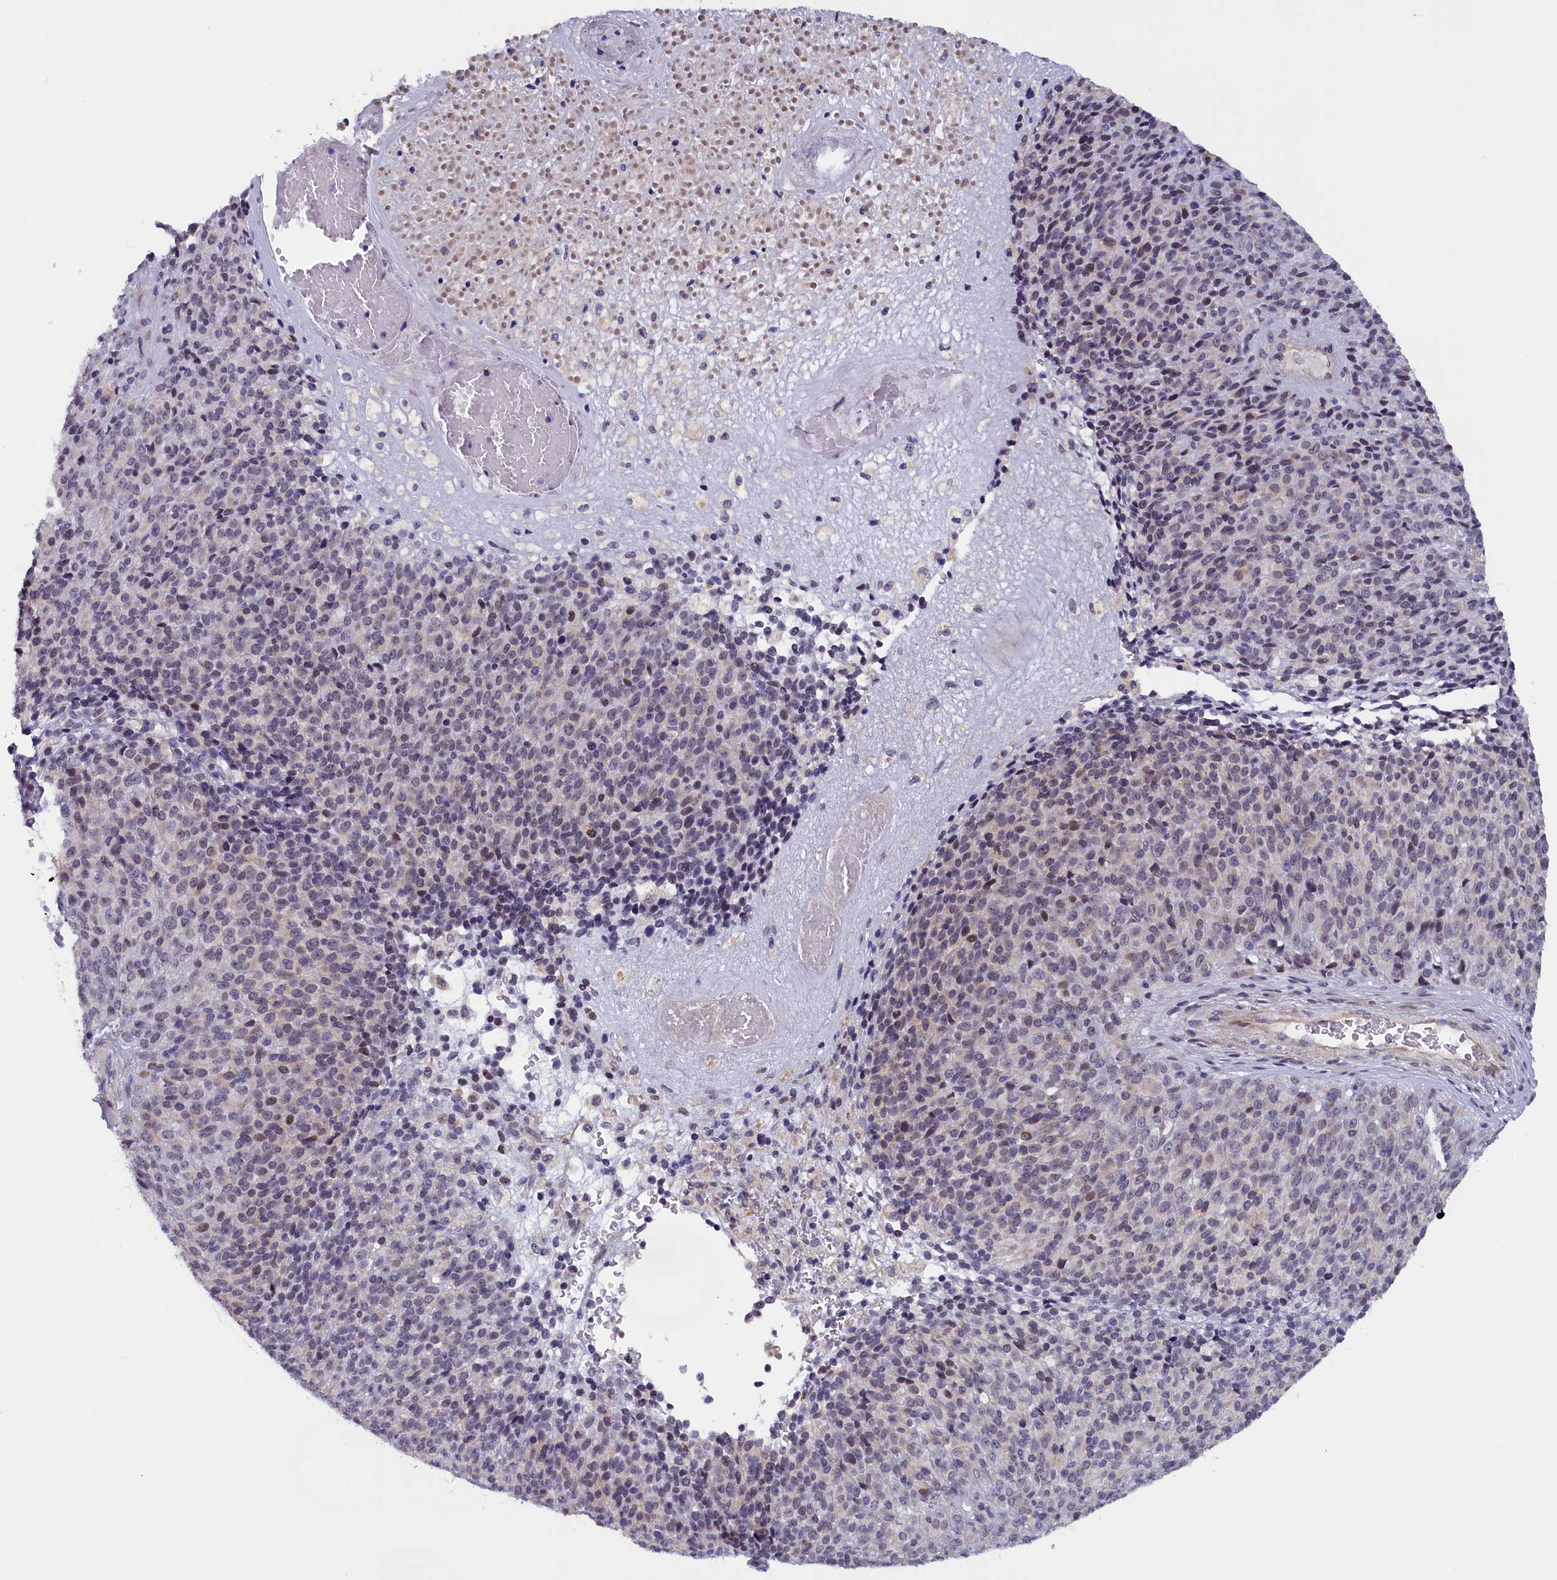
{"staining": {"intensity": "weak", "quantity": "<25%", "location": "nuclear"}, "tissue": "melanoma", "cell_type": "Tumor cells", "image_type": "cancer", "snomed": [{"axis": "morphology", "description": "Malignant melanoma, Metastatic site"}, {"axis": "topography", "description": "Brain"}], "caption": "The histopathology image shows no significant expression in tumor cells of melanoma.", "gene": "IGFALS", "patient": {"sex": "female", "age": 56}}